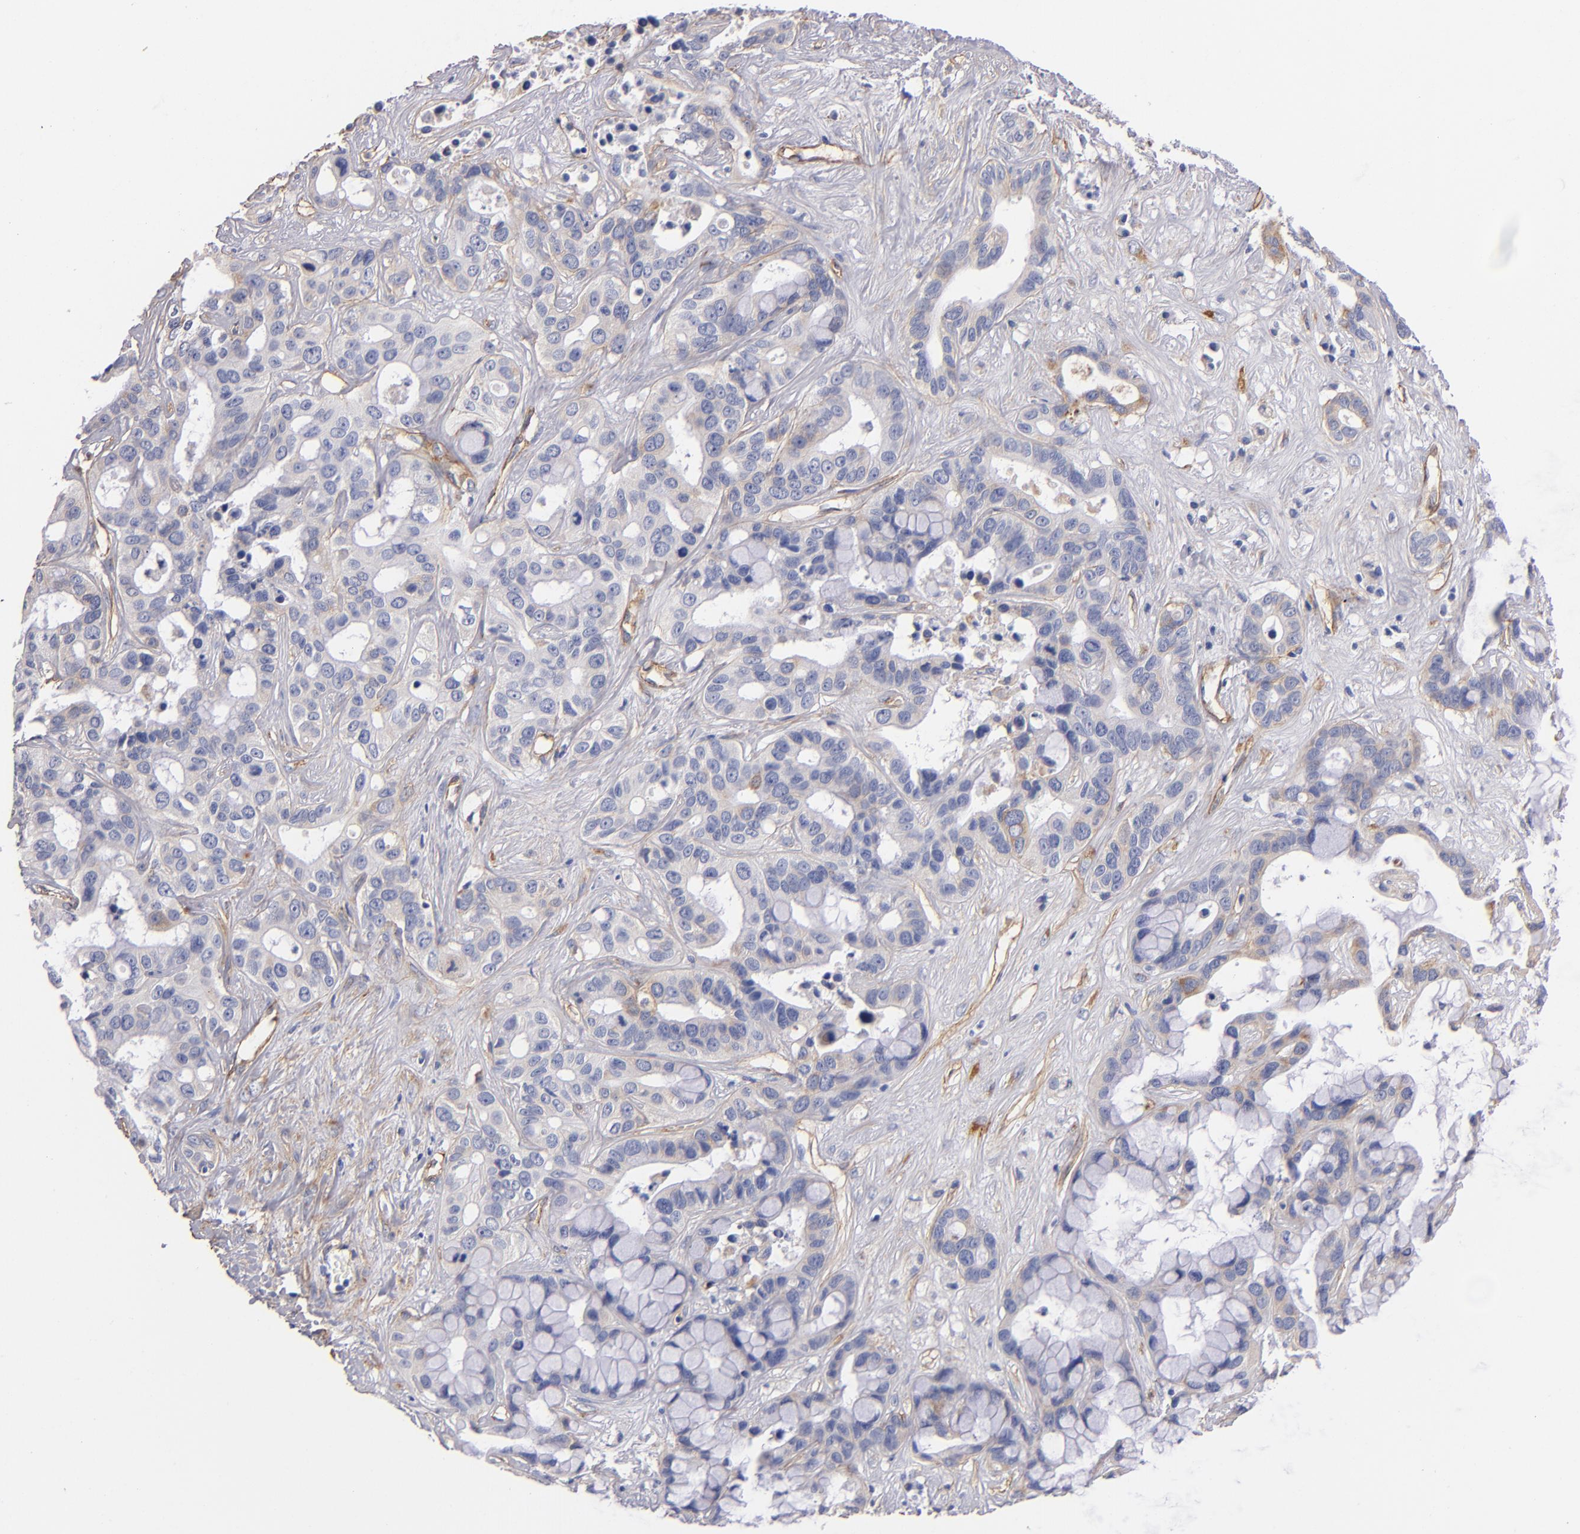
{"staining": {"intensity": "weak", "quantity": "<25%", "location": "cytoplasmic/membranous"}, "tissue": "liver cancer", "cell_type": "Tumor cells", "image_type": "cancer", "snomed": [{"axis": "morphology", "description": "Cholangiocarcinoma"}, {"axis": "topography", "description": "Liver"}], "caption": "A high-resolution photomicrograph shows IHC staining of liver cholangiocarcinoma, which demonstrates no significant staining in tumor cells.", "gene": "LAMC1", "patient": {"sex": "female", "age": 65}}